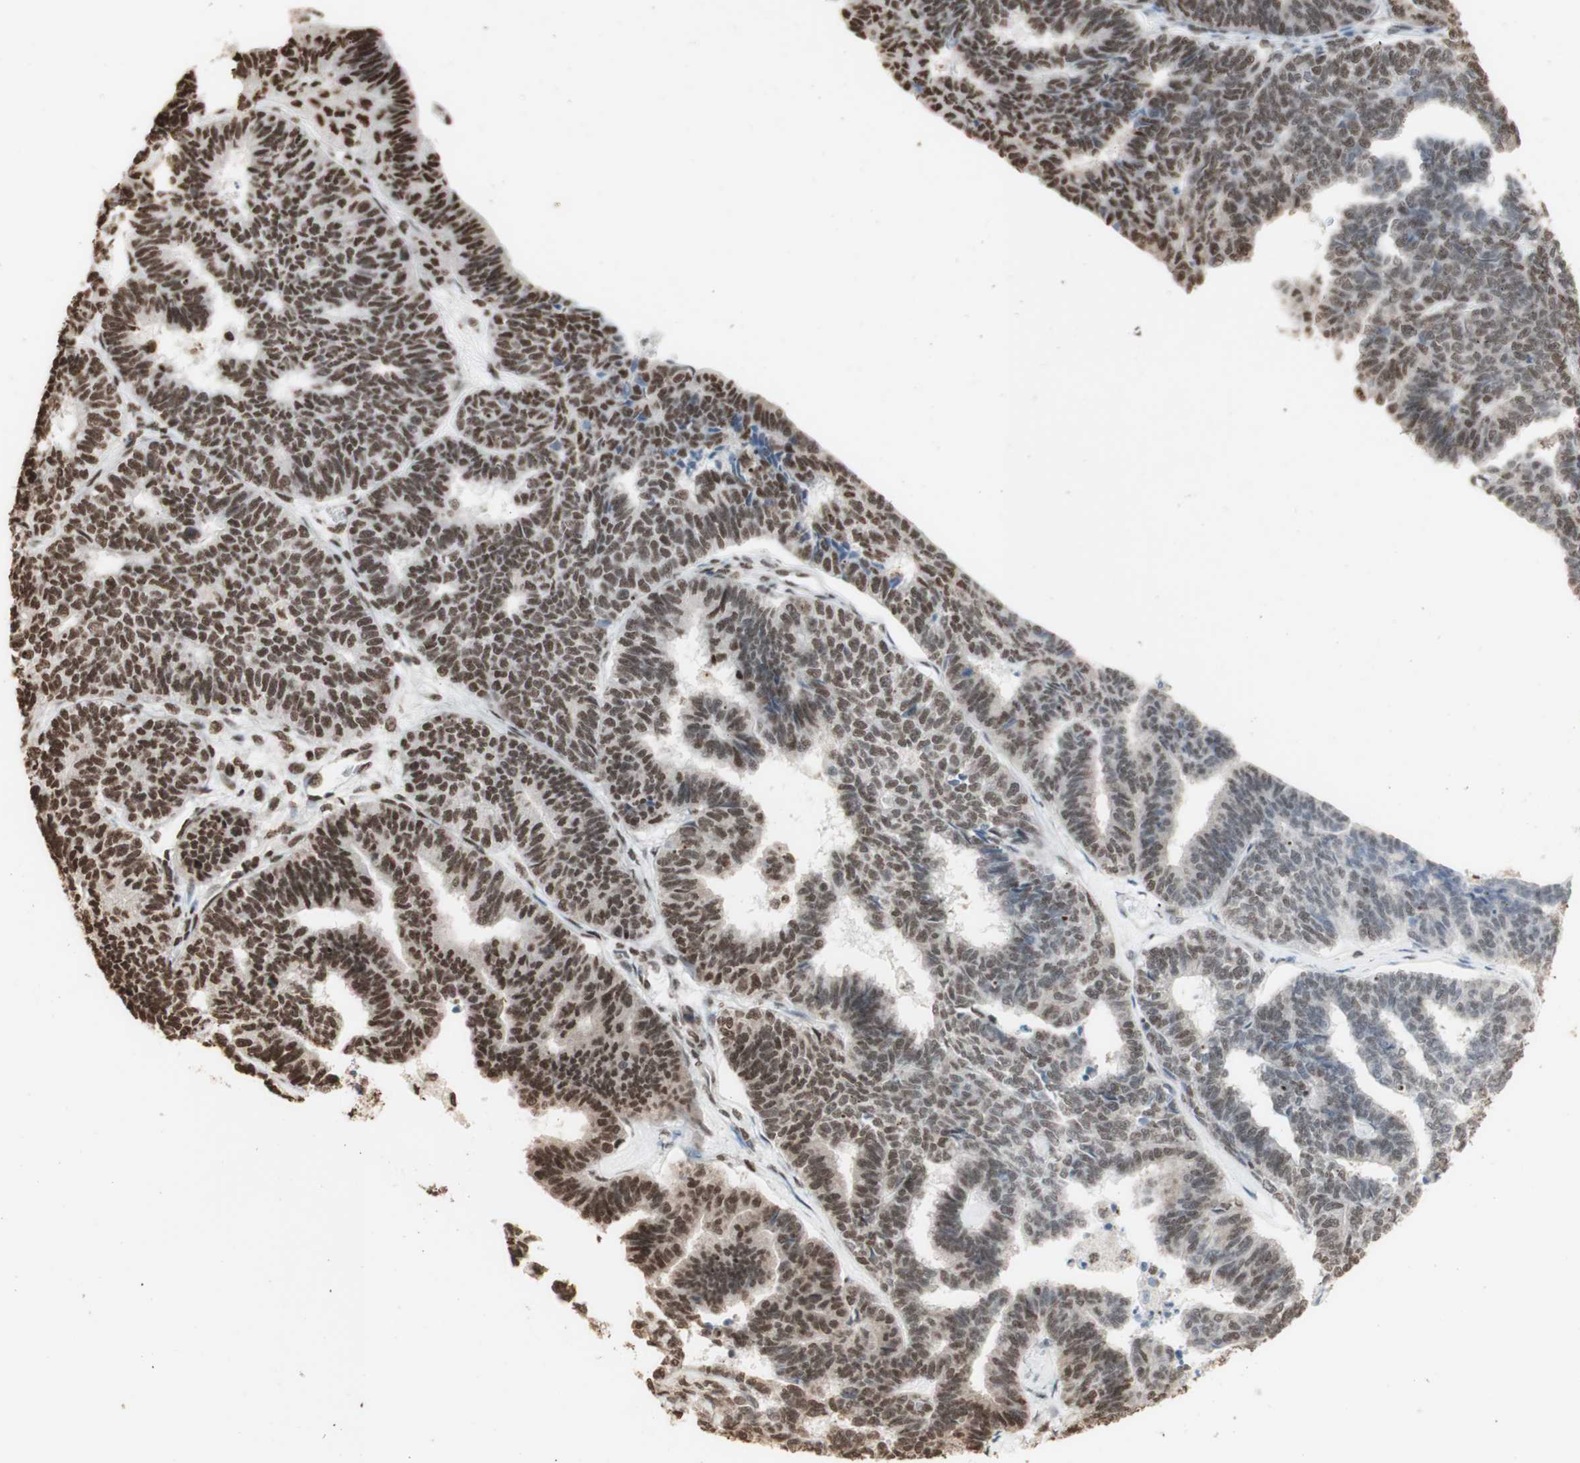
{"staining": {"intensity": "moderate", "quantity": "25%-75%", "location": "nuclear"}, "tissue": "endometrial cancer", "cell_type": "Tumor cells", "image_type": "cancer", "snomed": [{"axis": "morphology", "description": "Adenocarcinoma, NOS"}, {"axis": "topography", "description": "Endometrium"}], "caption": "This histopathology image demonstrates IHC staining of endometrial cancer, with medium moderate nuclear expression in approximately 25%-75% of tumor cells.", "gene": "HNRNPA2B1", "patient": {"sex": "female", "age": 70}}